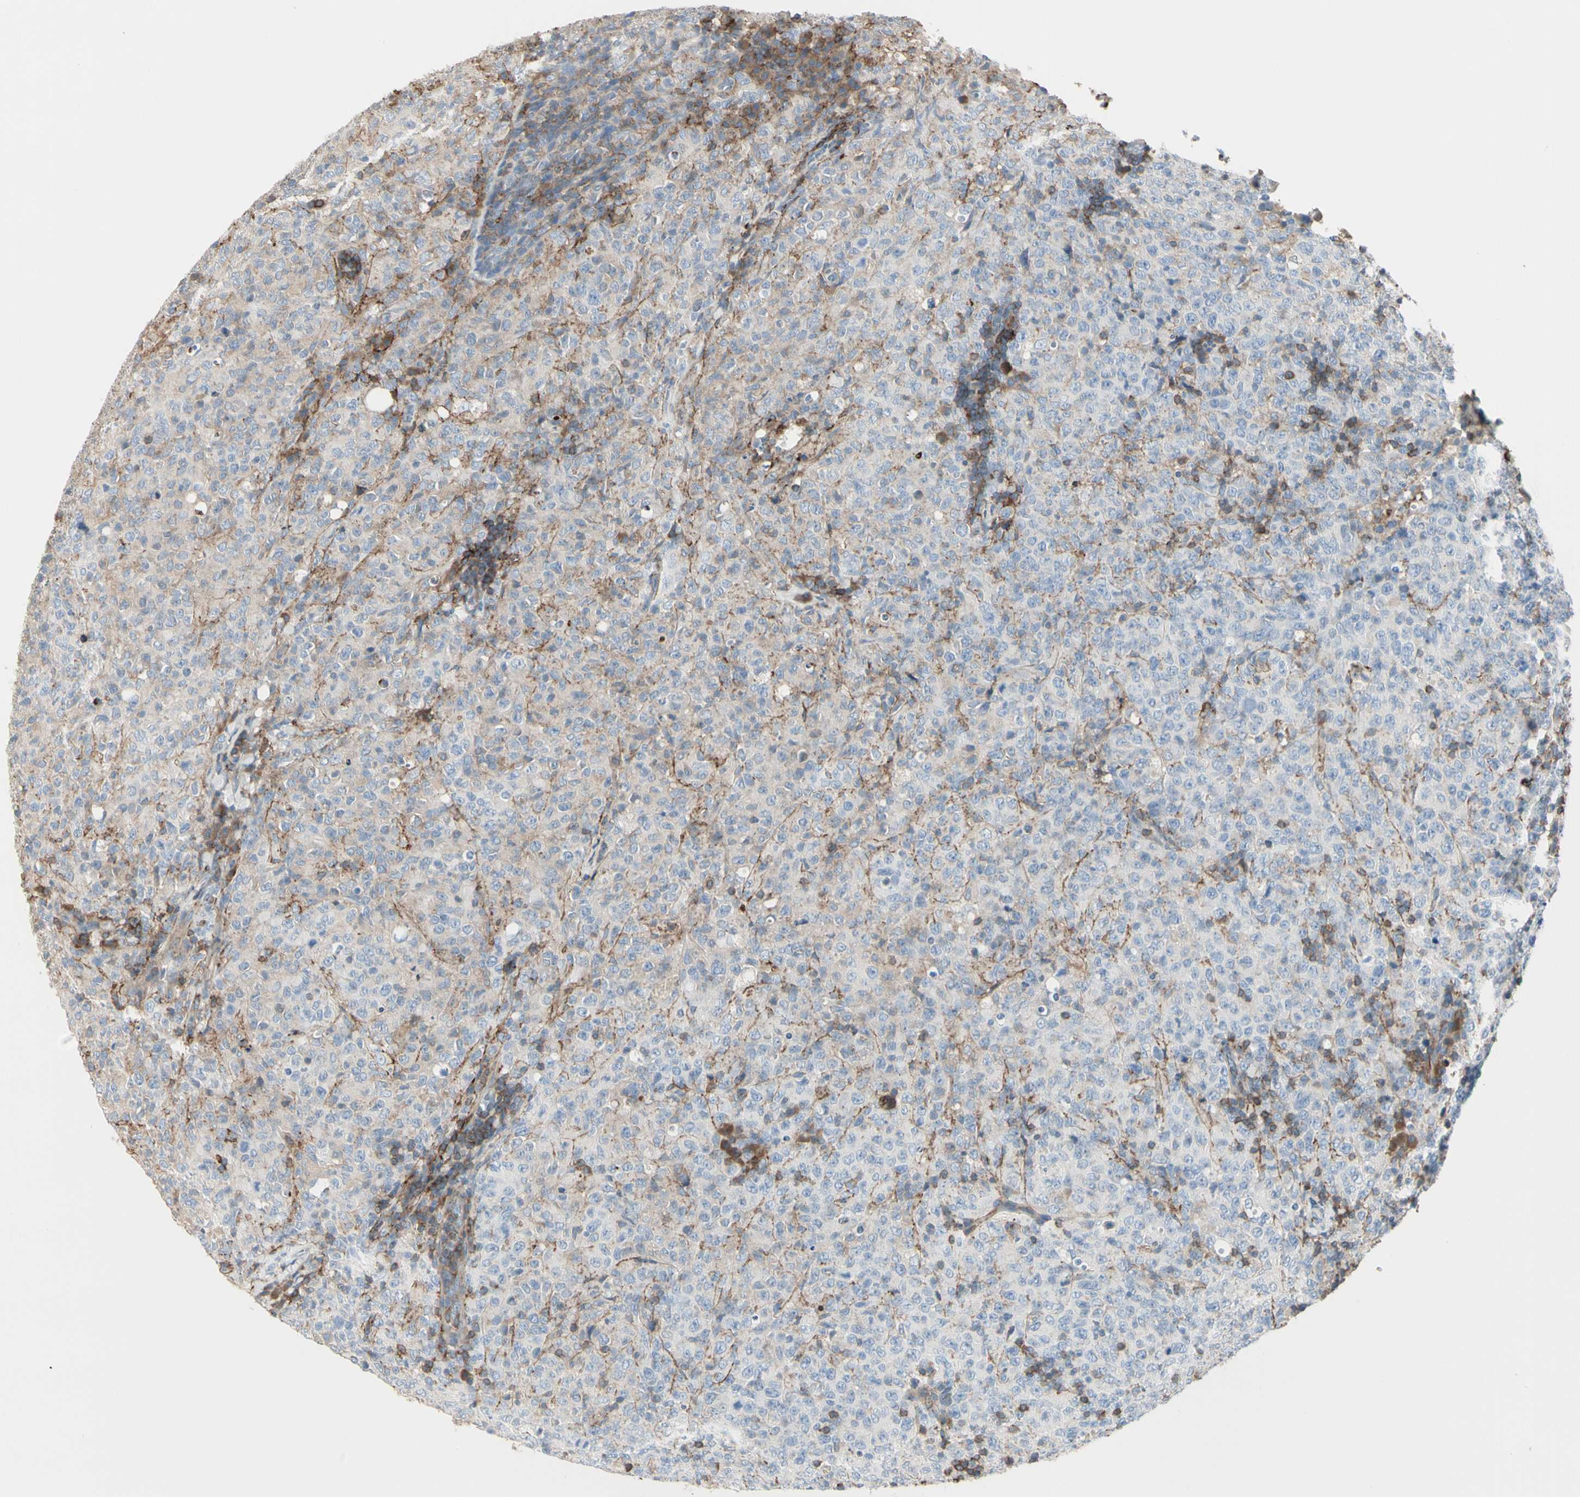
{"staining": {"intensity": "weak", "quantity": "25%-75%", "location": "cytoplasmic/membranous"}, "tissue": "lymphoma", "cell_type": "Tumor cells", "image_type": "cancer", "snomed": [{"axis": "morphology", "description": "Malignant lymphoma, non-Hodgkin's type, High grade"}, {"axis": "topography", "description": "Tonsil"}], "caption": "The histopathology image exhibits staining of lymphoma, revealing weak cytoplasmic/membranous protein staining (brown color) within tumor cells.", "gene": "CLEC2B", "patient": {"sex": "female", "age": 36}}